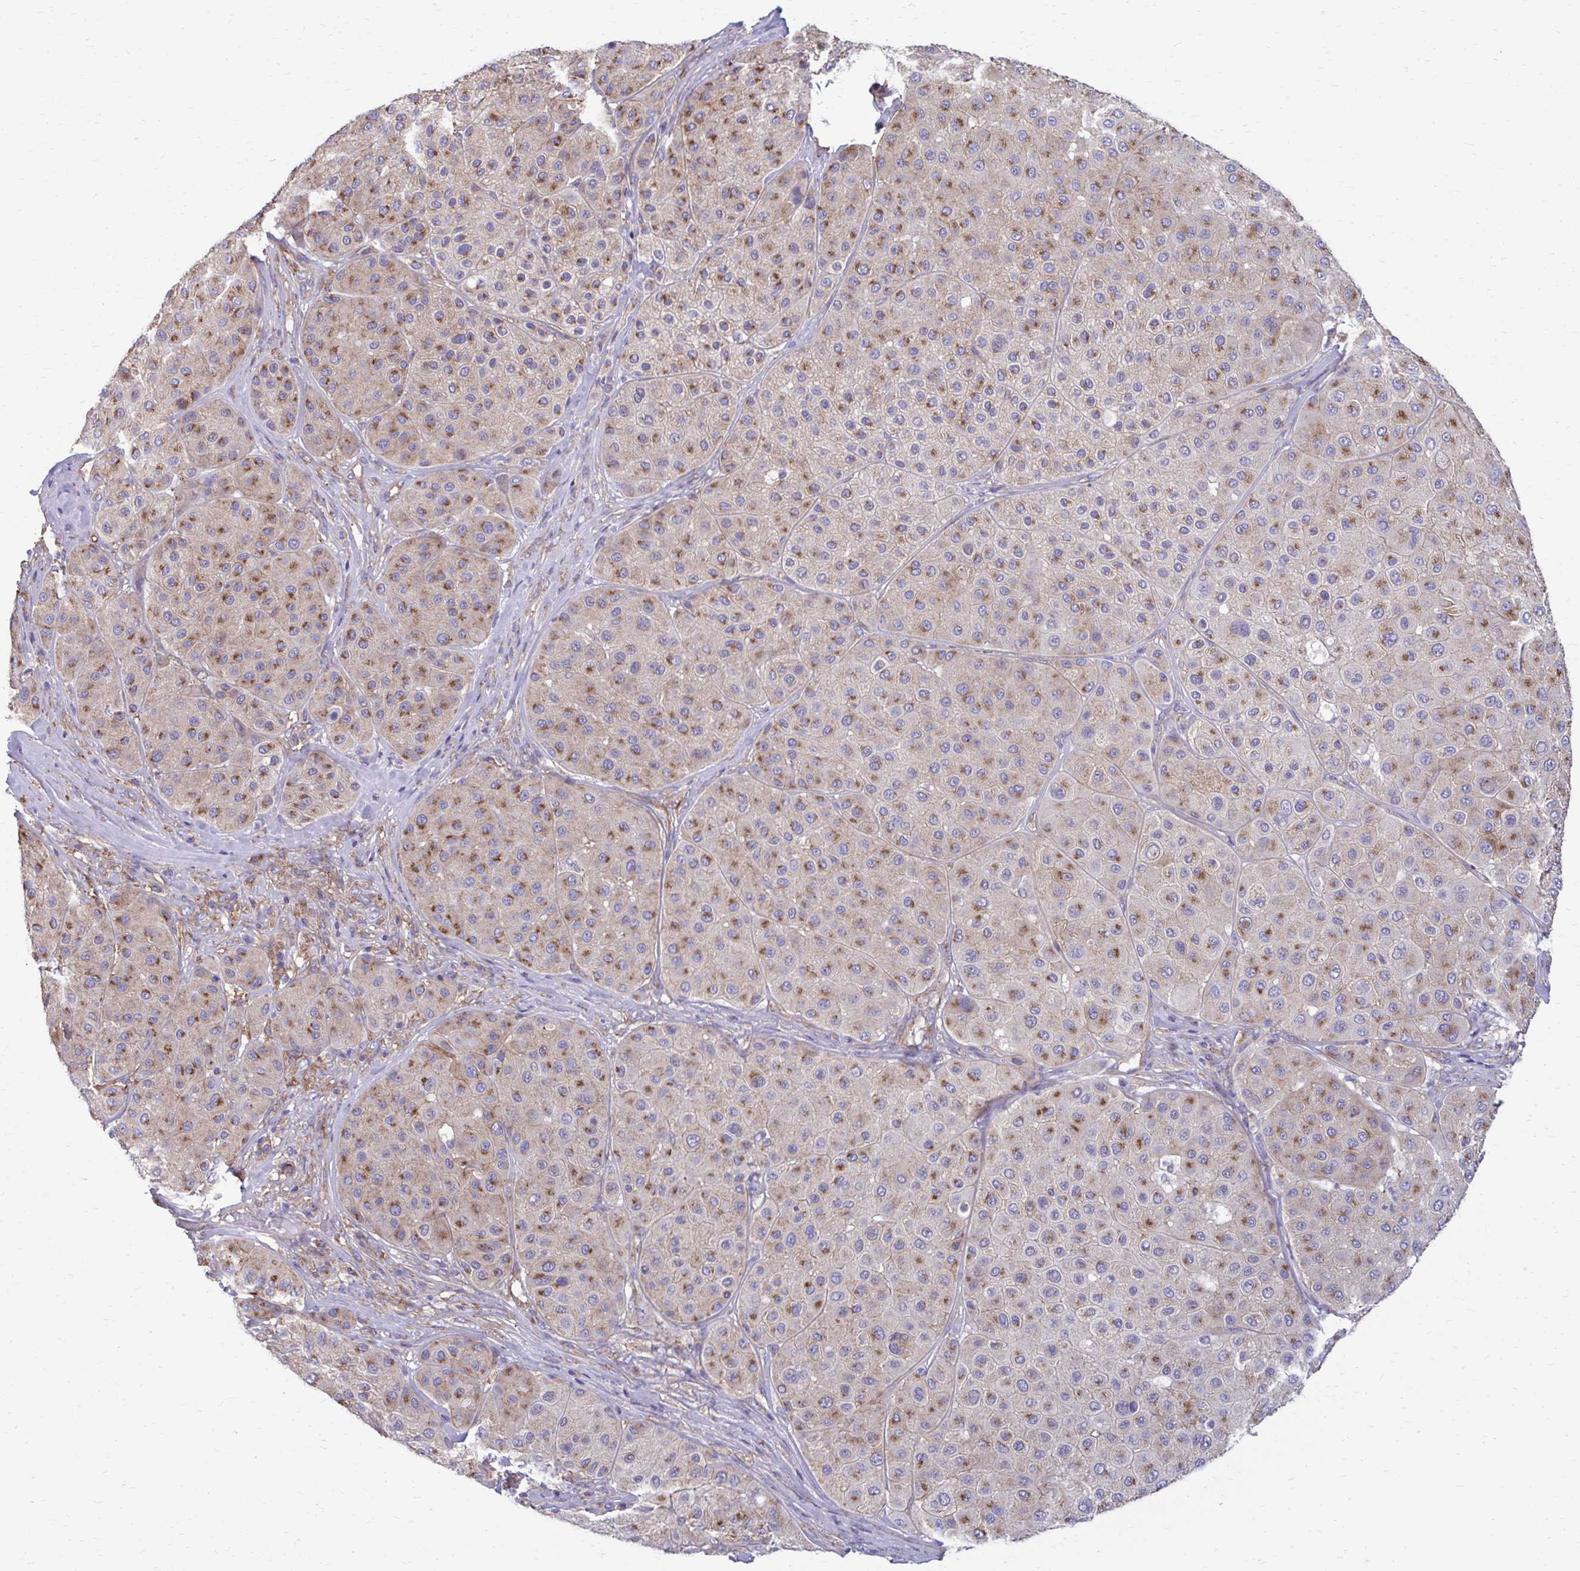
{"staining": {"intensity": "moderate", "quantity": "25%-75%", "location": "cytoplasmic/membranous"}, "tissue": "melanoma", "cell_type": "Tumor cells", "image_type": "cancer", "snomed": [{"axis": "morphology", "description": "Malignant melanoma, Metastatic site"}, {"axis": "topography", "description": "Smooth muscle"}], "caption": "Immunohistochemistry micrograph of human melanoma stained for a protein (brown), which exhibits medium levels of moderate cytoplasmic/membranous positivity in approximately 25%-75% of tumor cells.", "gene": "CLTA", "patient": {"sex": "male", "age": 41}}